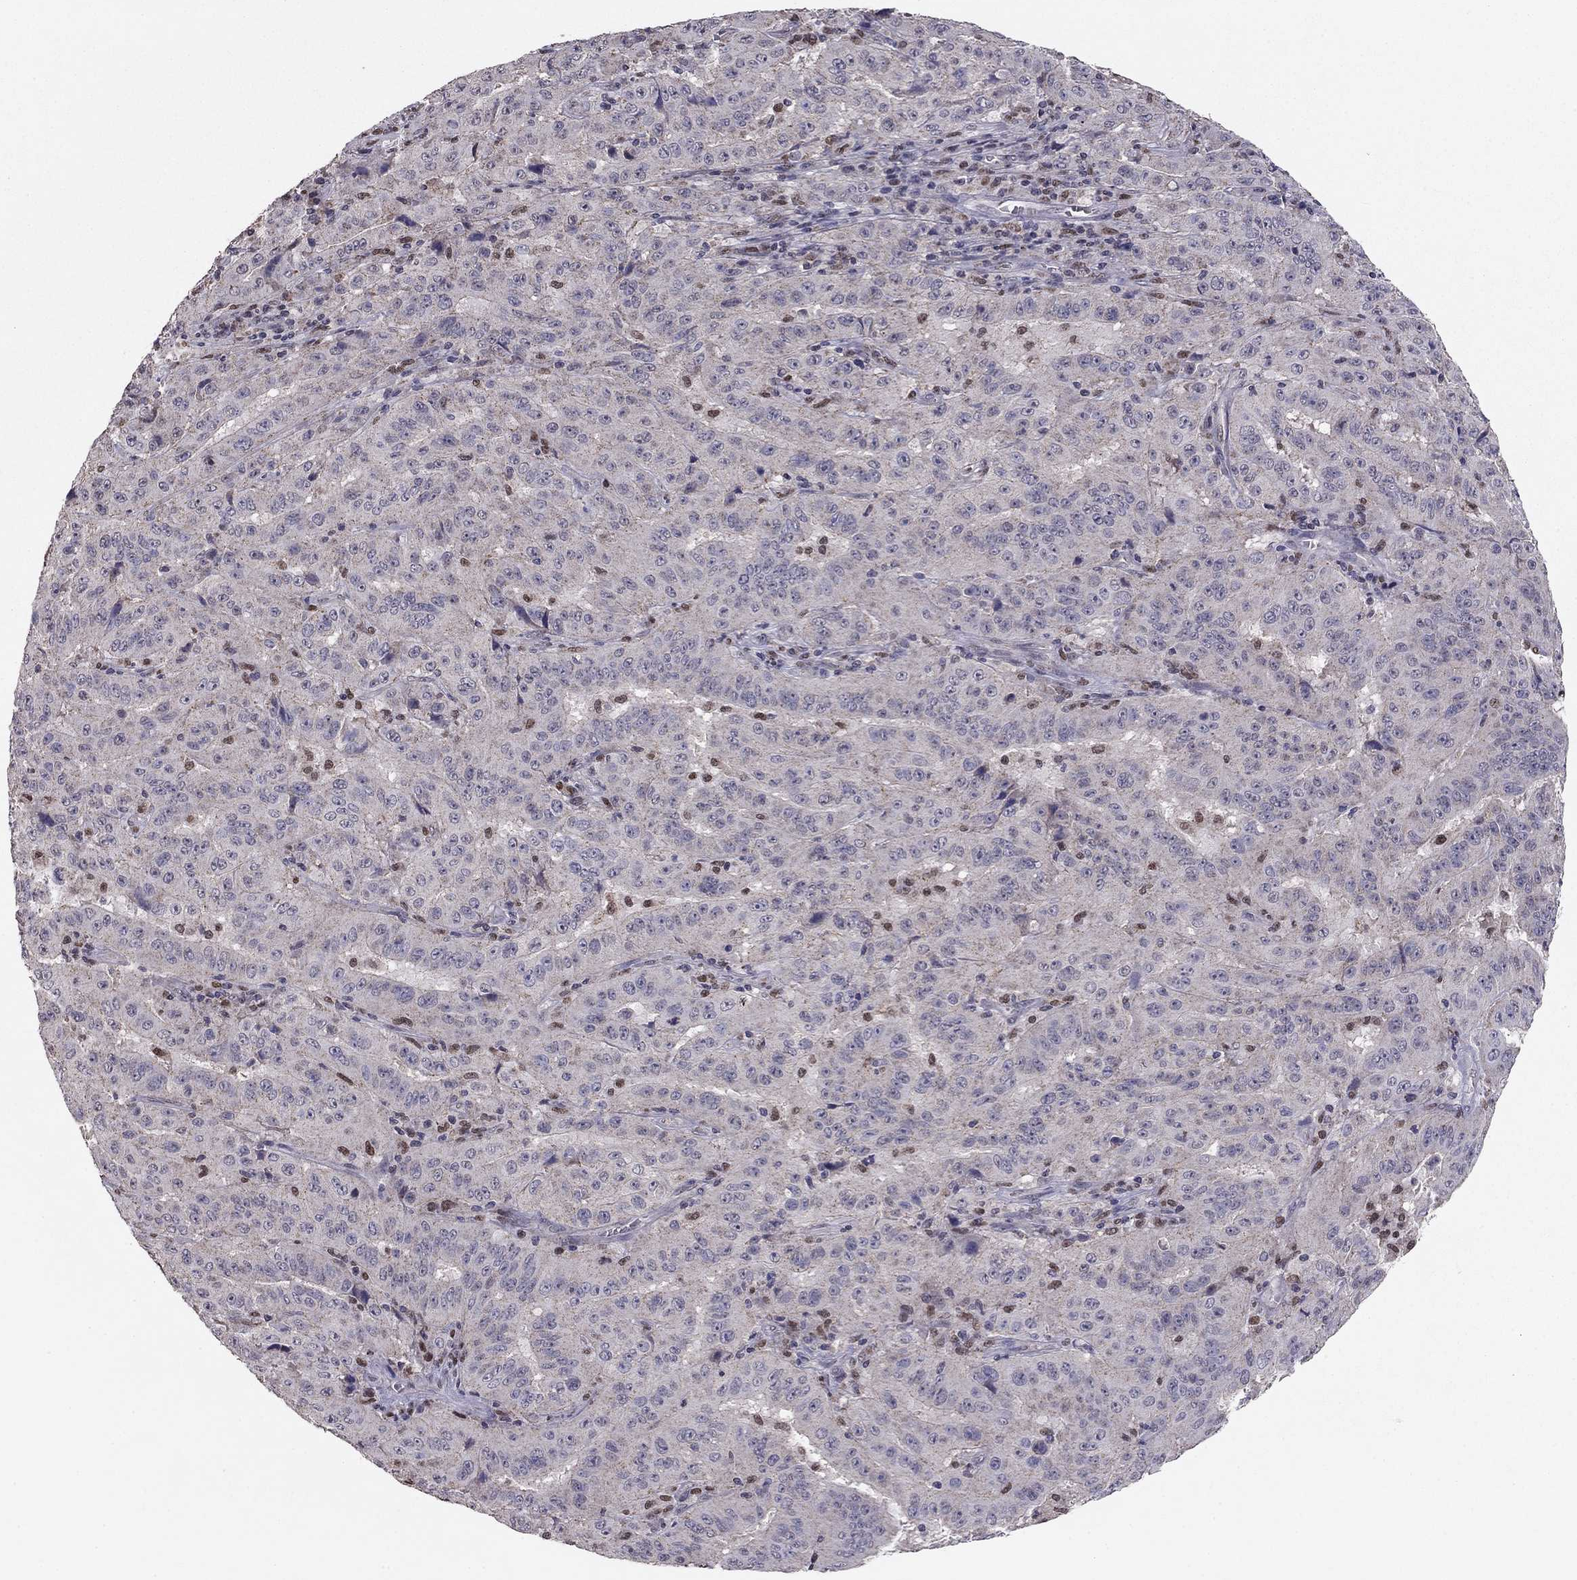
{"staining": {"intensity": "negative", "quantity": "none", "location": "none"}, "tissue": "pancreatic cancer", "cell_type": "Tumor cells", "image_type": "cancer", "snomed": [{"axis": "morphology", "description": "Adenocarcinoma, NOS"}, {"axis": "topography", "description": "Pancreas"}], "caption": "DAB immunohistochemical staining of human adenocarcinoma (pancreatic) exhibits no significant positivity in tumor cells.", "gene": "HCN1", "patient": {"sex": "male", "age": 63}}